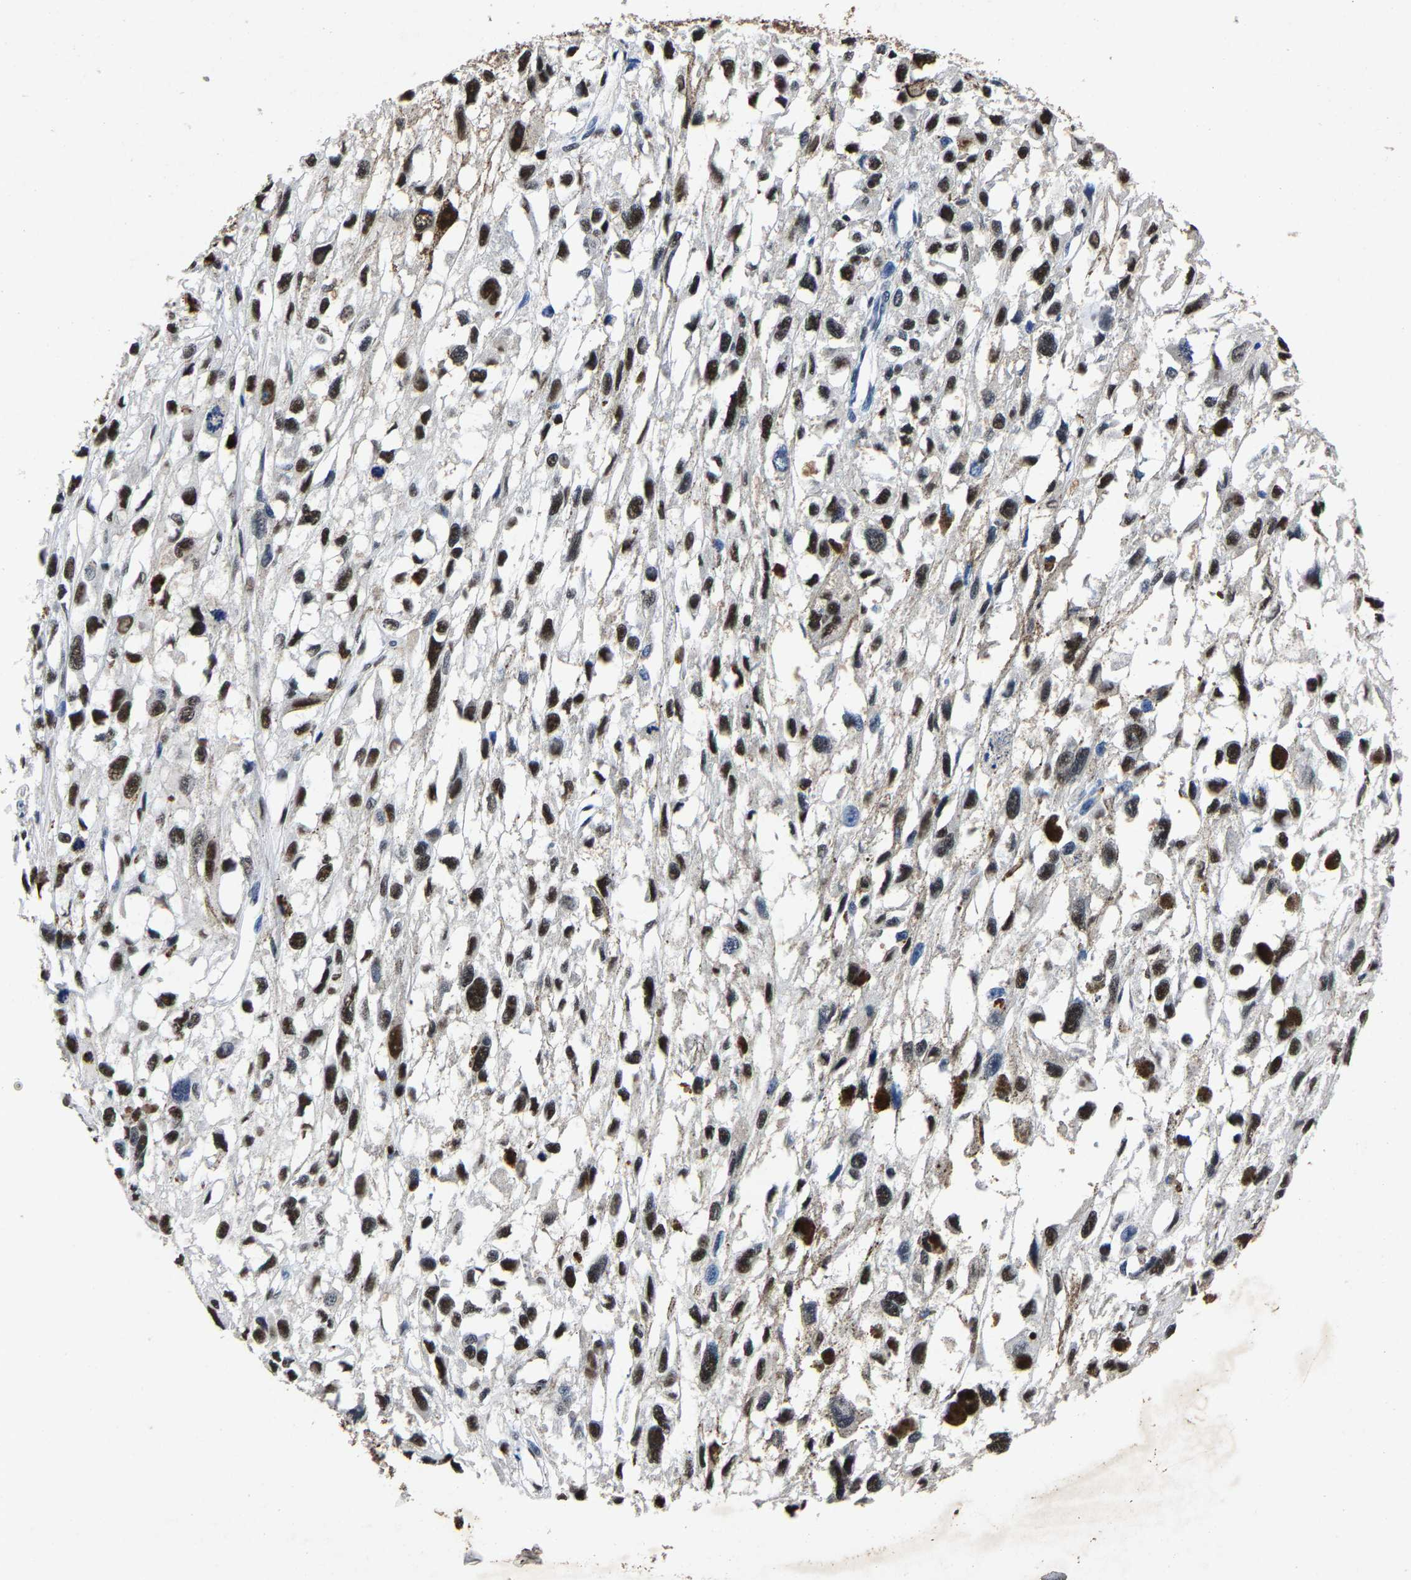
{"staining": {"intensity": "moderate", "quantity": ">75%", "location": "nuclear"}, "tissue": "melanoma", "cell_type": "Tumor cells", "image_type": "cancer", "snomed": [{"axis": "morphology", "description": "Malignant melanoma, Metastatic site"}, {"axis": "topography", "description": "Lymph node"}], "caption": "About >75% of tumor cells in human malignant melanoma (metastatic site) reveal moderate nuclear protein positivity as visualized by brown immunohistochemical staining.", "gene": "RBM45", "patient": {"sex": "male", "age": 59}}